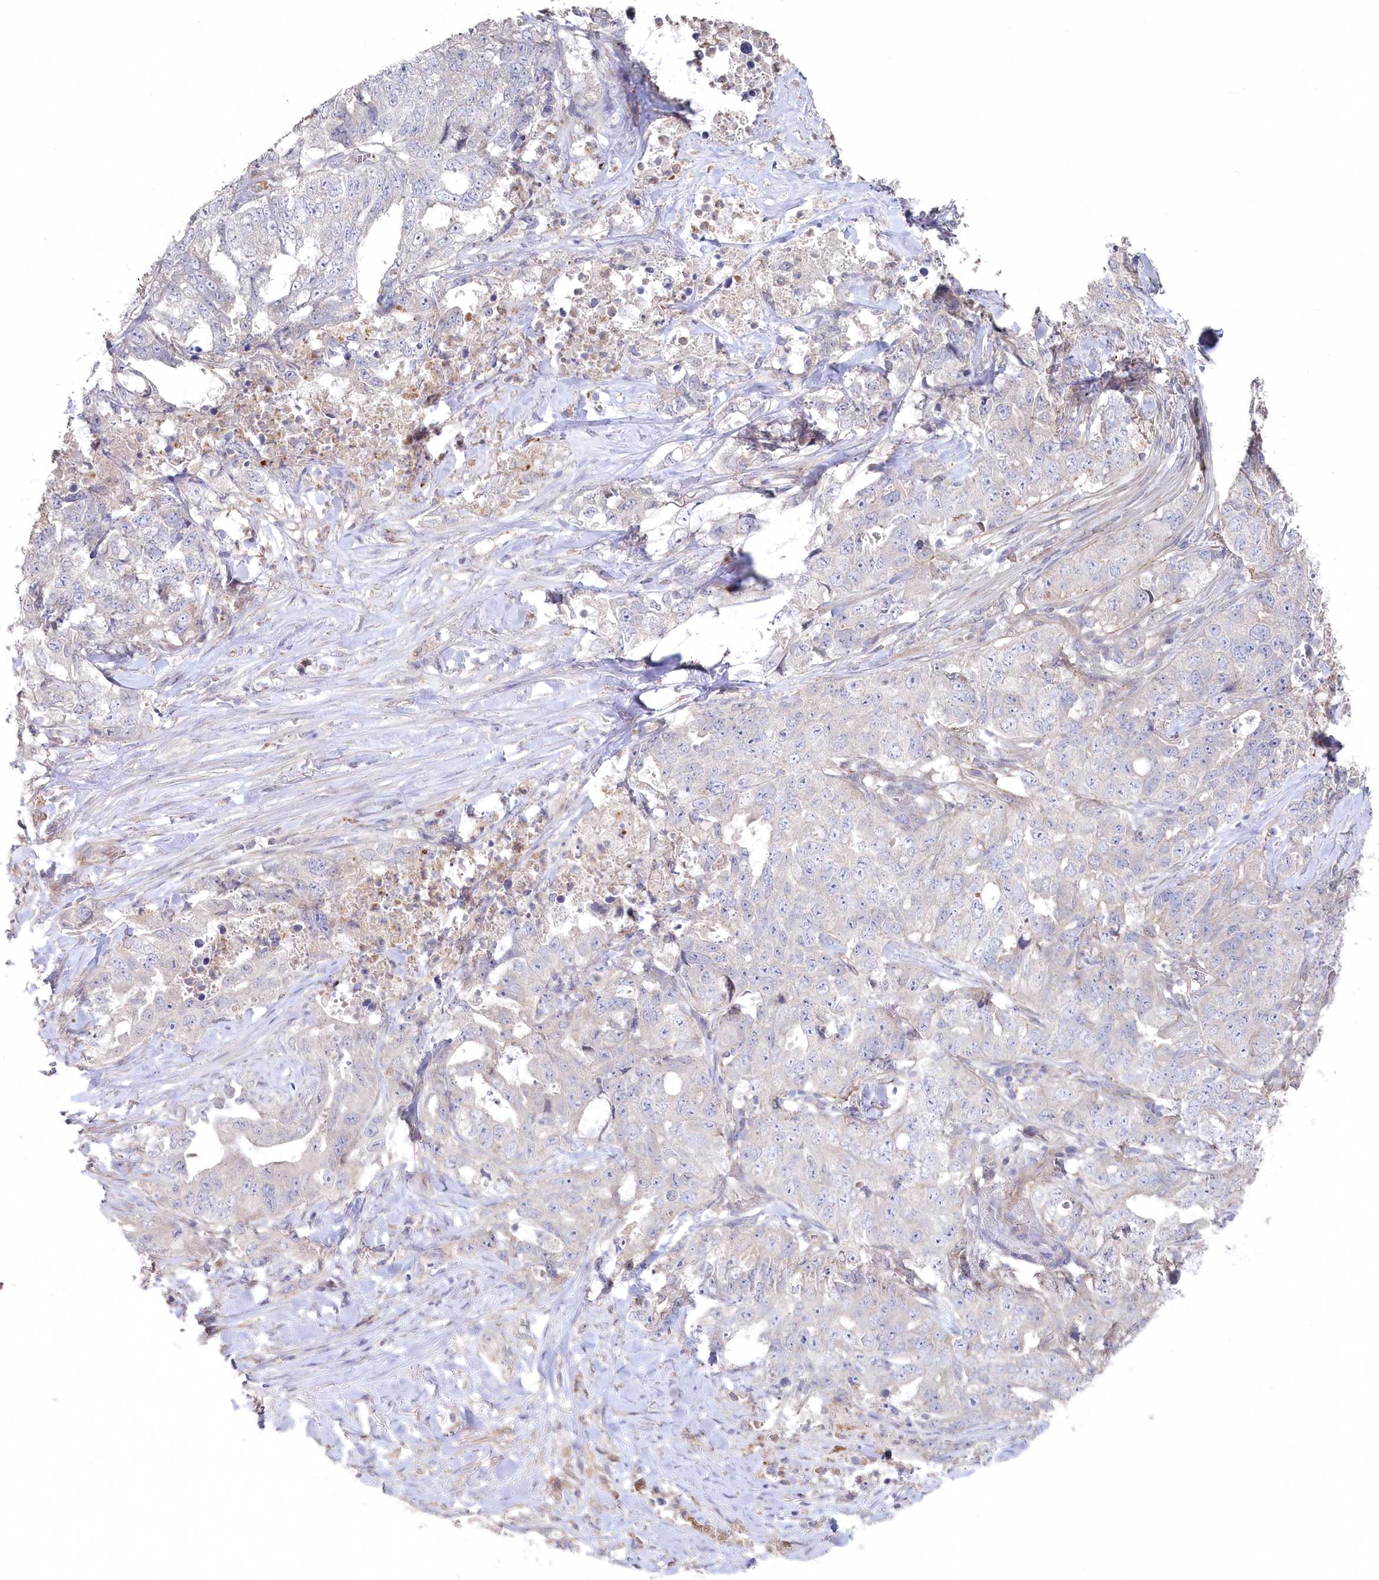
{"staining": {"intensity": "negative", "quantity": "none", "location": "none"}, "tissue": "lung cancer", "cell_type": "Tumor cells", "image_type": "cancer", "snomed": [{"axis": "morphology", "description": "Adenocarcinoma, NOS"}, {"axis": "topography", "description": "Lung"}], "caption": "Lung cancer (adenocarcinoma) was stained to show a protein in brown. There is no significant expression in tumor cells. The staining was performed using DAB (3,3'-diaminobenzidine) to visualize the protein expression in brown, while the nuclei were stained in blue with hematoxylin (Magnification: 20x).", "gene": "TGFBRAP1", "patient": {"sex": "female", "age": 51}}